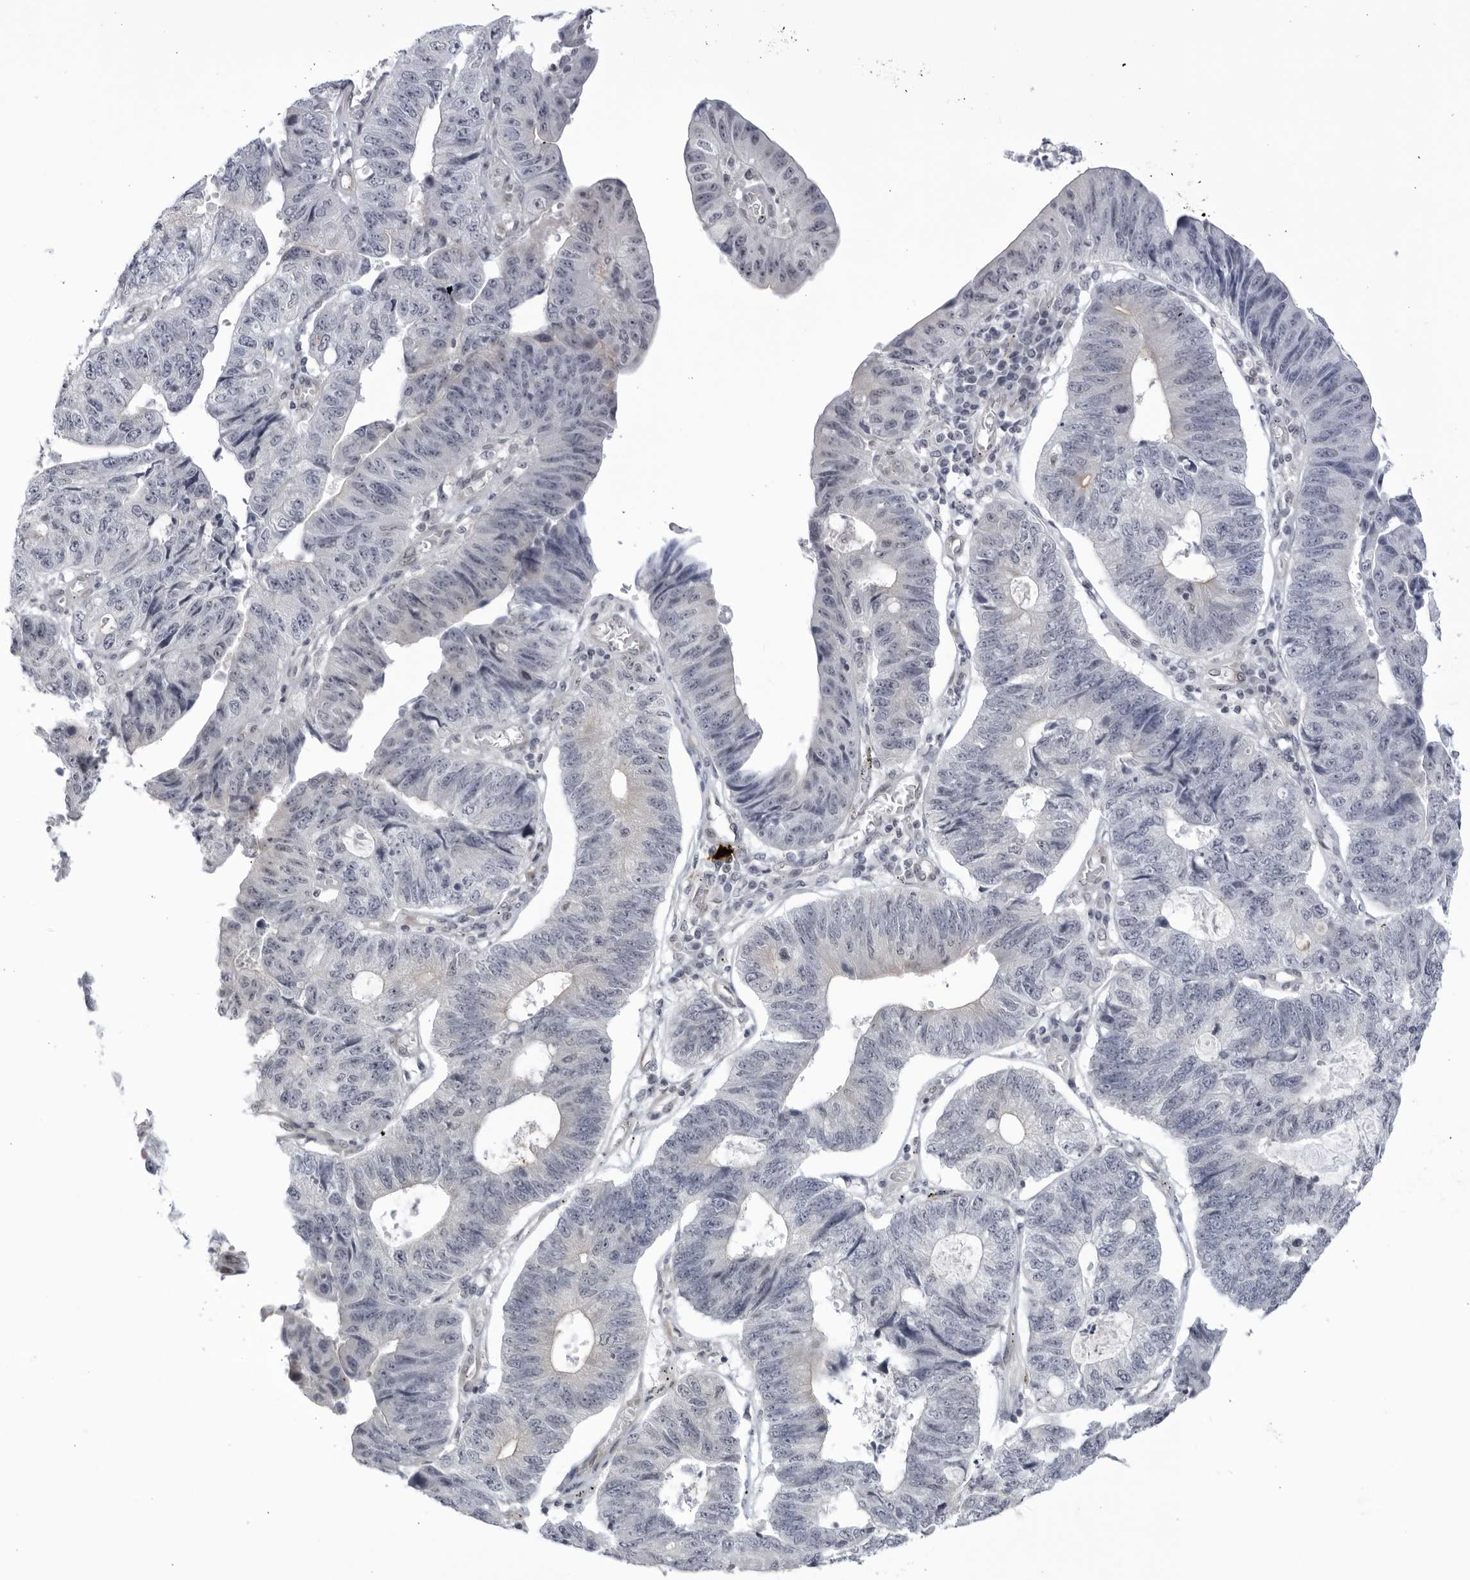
{"staining": {"intensity": "weak", "quantity": "<25%", "location": "cytoplasmic/membranous"}, "tissue": "stomach cancer", "cell_type": "Tumor cells", "image_type": "cancer", "snomed": [{"axis": "morphology", "description": "Adenocarcinoma, NOS"}, {"axis": "topography", "description": "Stomach"}], "caption": "Immunohistochemical staining of stomach cancer (adenocarcinoma) displays no significant positivity in tumor cells. The staining is performed using DAB (3,3'-diaminobenzidine) brown chromogen with nuclei counter-stained in using hematoxylin.", "gene": "CNBD1", "patient": {"sex": "male", "age": 59}}